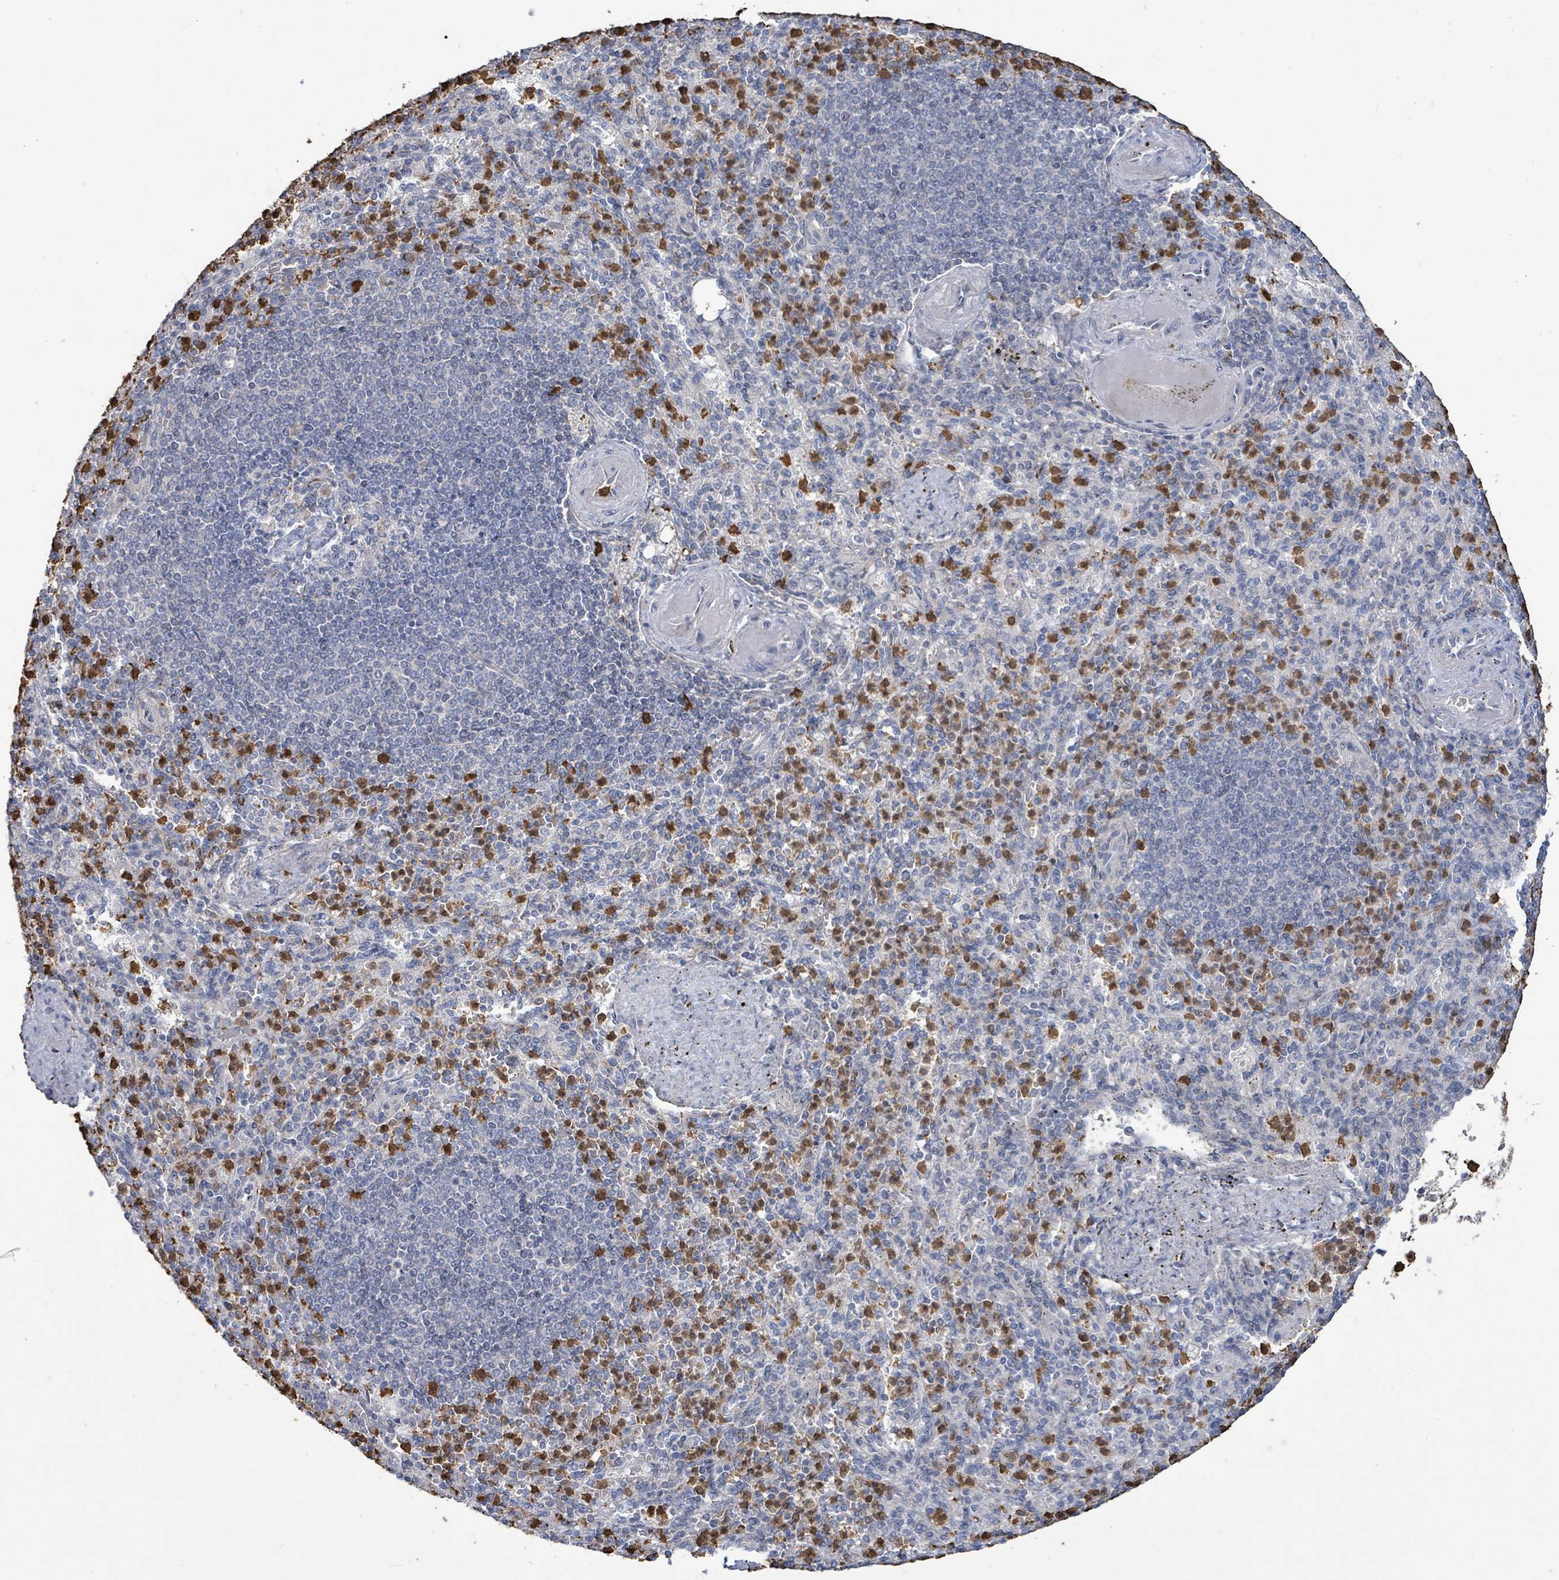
{"staining": {"intensity": "strong", "quantity": "25%-75%", "location": "cytoplasmic/membranous"}, "tissue": "spleen", "cell_type": "Cells in red pulp", "image_type": "normal", "snomed": [{"axis": "morphology", "description": "Normal tissue, NOS"}, {"axis": "topography", "description": "Spleen"}], "caption": "High-magnification brightfield microscopy of normal spleen stained with DAB (3,3'-diaminobenzidine) (brown) and counterstained with hematoxylin (blue). cells in red pulp exhibit strong cytoplasmic/membranous positivity is seen in about25%-75% of cells.", "gene": "FAM210A", "patient": {"sex": "female", "age": 74}}